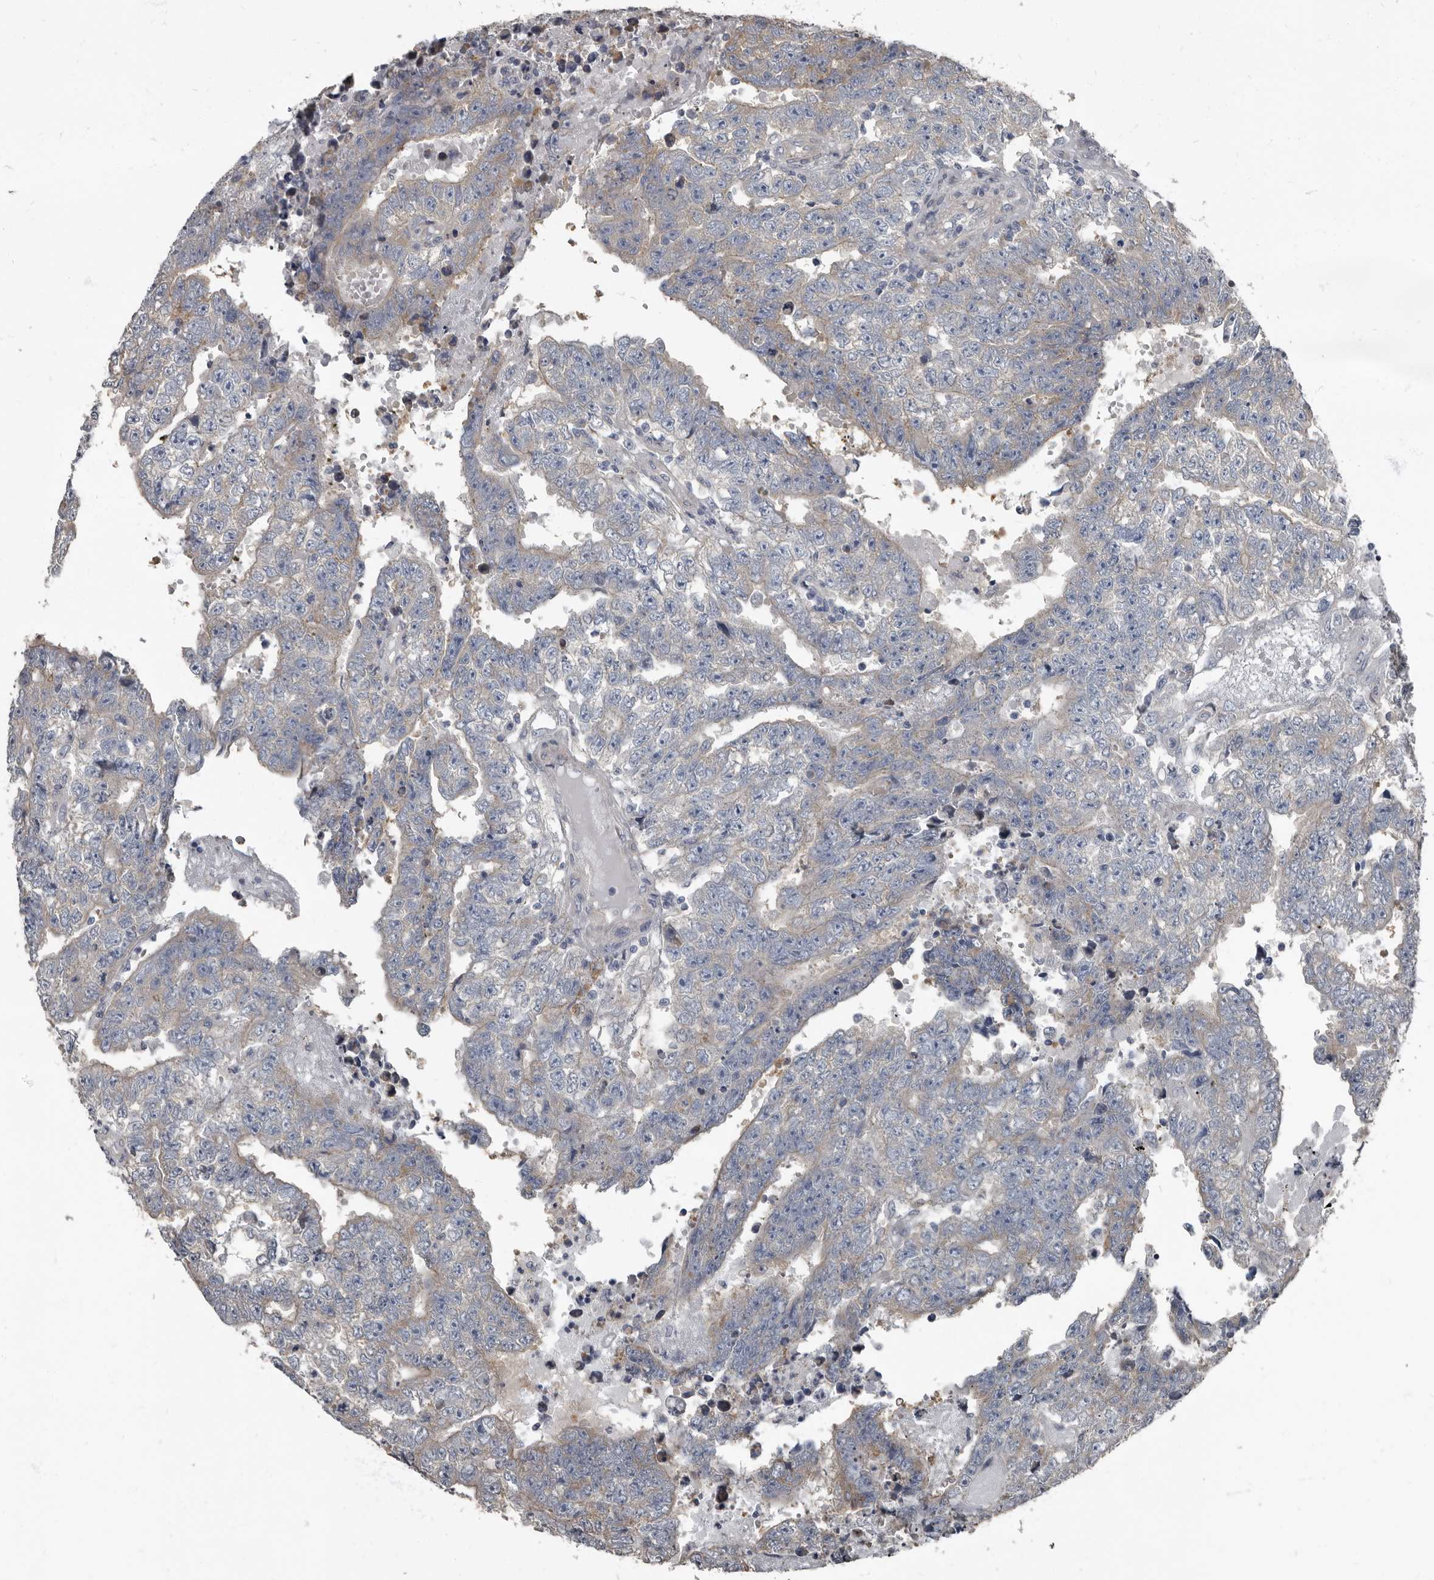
{"staining": {"intensity": "weak", "quantity": "<25%", "location": "cytoplasmic/membranous"}, "tissue": "testis cancer", "cell_type": "Tumor cells", "image_type": "cancer", "snomed": [{"axis": "morphology", "description": "Carcinoma, Embryonal, NOS"}, {"axis": "topography", "description": "Testis"}], "caption": "Histopathology image shows no significant protein expression in tumor cells of testis cancer.", "gene": "TPD52L1", "patient": {"sex": "male", "age": 25}}